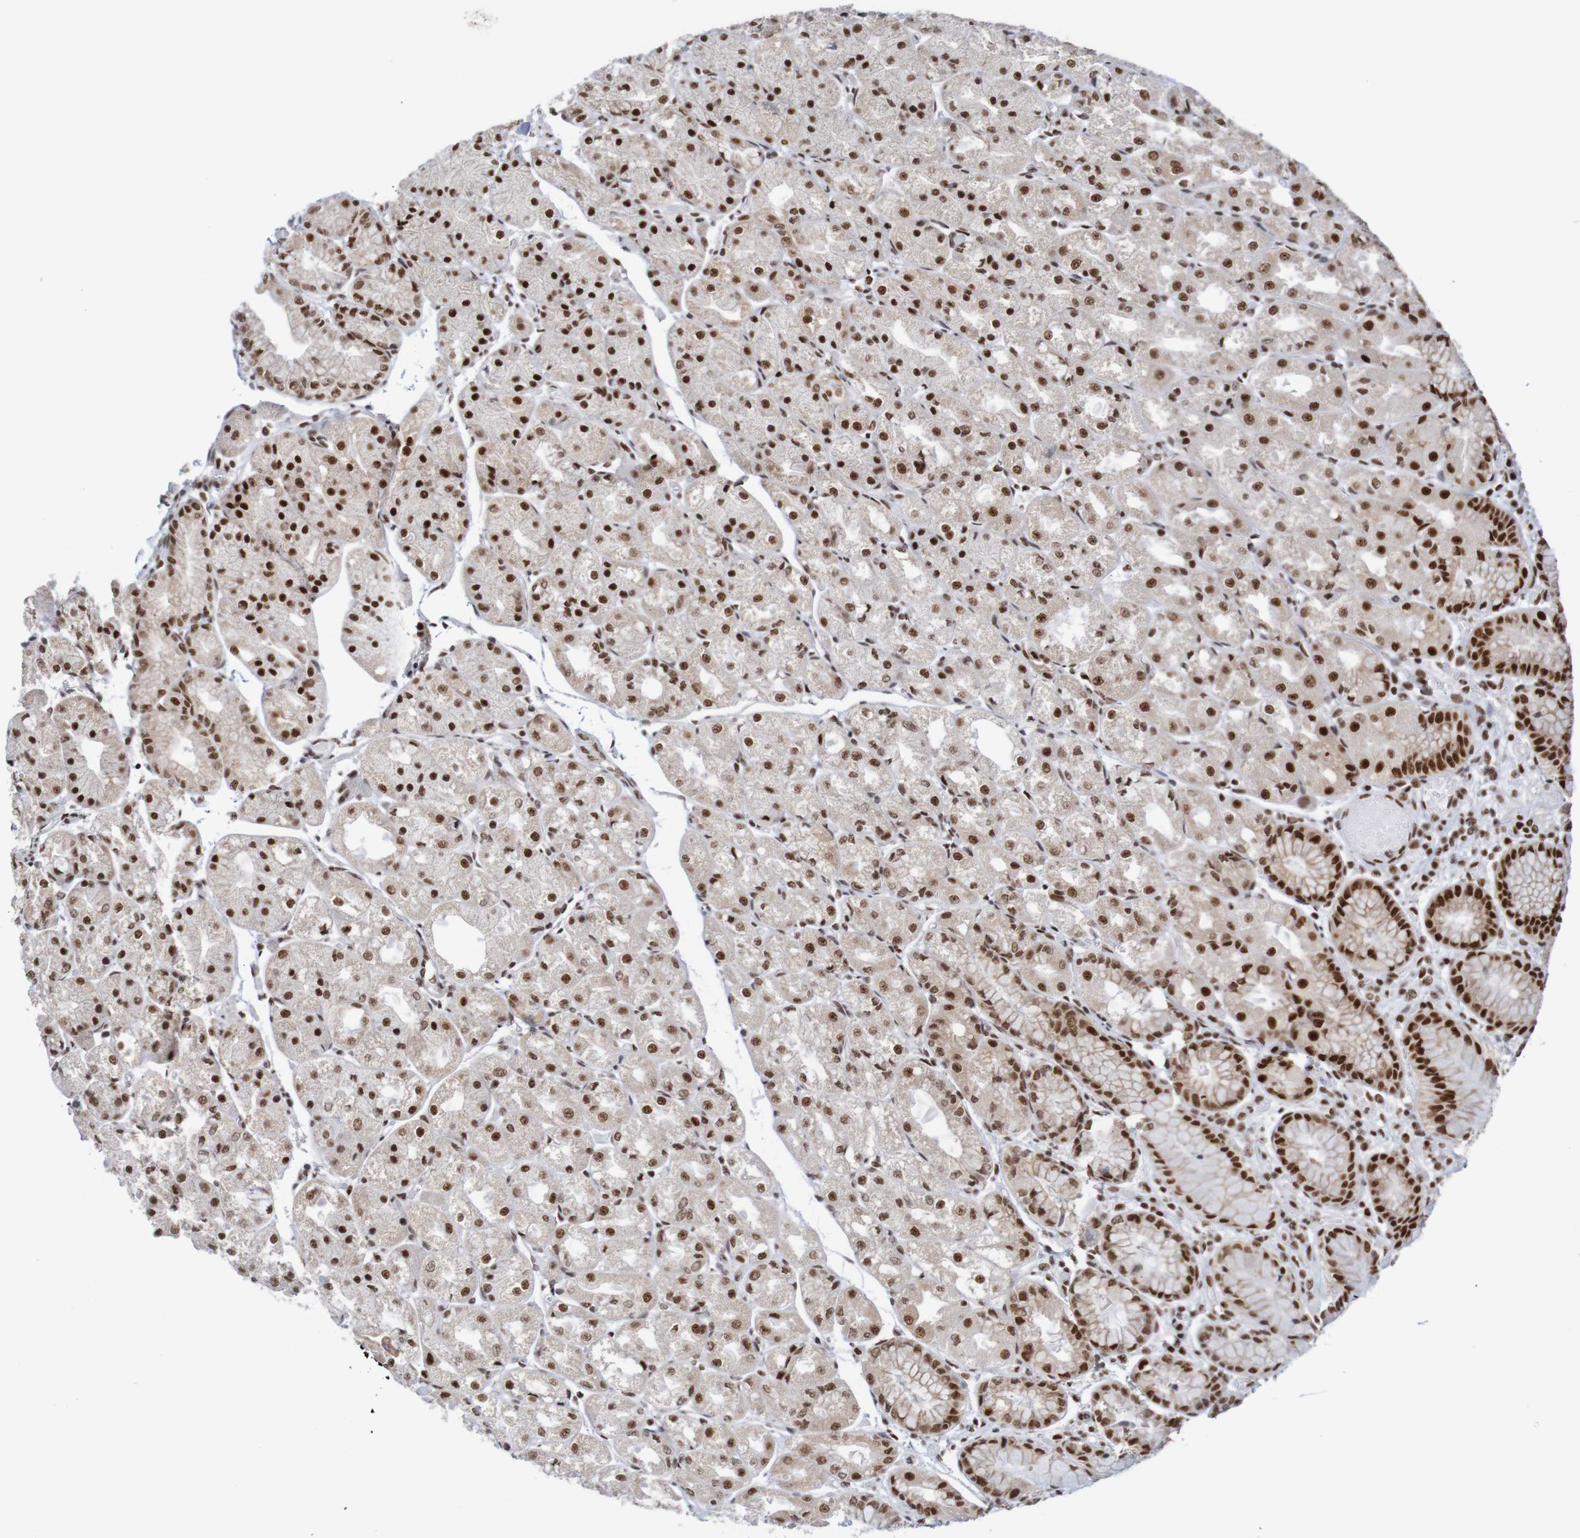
{"staining": {"intensity": "strong", "quantity": ">75%", "location": "nuclear"}, "tissue": "stomach", "cell_type": "Glandular cells", "image_type": "normal", "snomed": [{"axis": "morphology", "description": "Normal tissue, NOS"}, {"axis": "topography", "description": "Stomach, upper"}], "caption": "A photomicrograph of human stomach stained for a protein displays strong nuclear brown staining in glandular cells.", "gene": "THRAP3", "patient": {"sex": "male", "age": 72}}